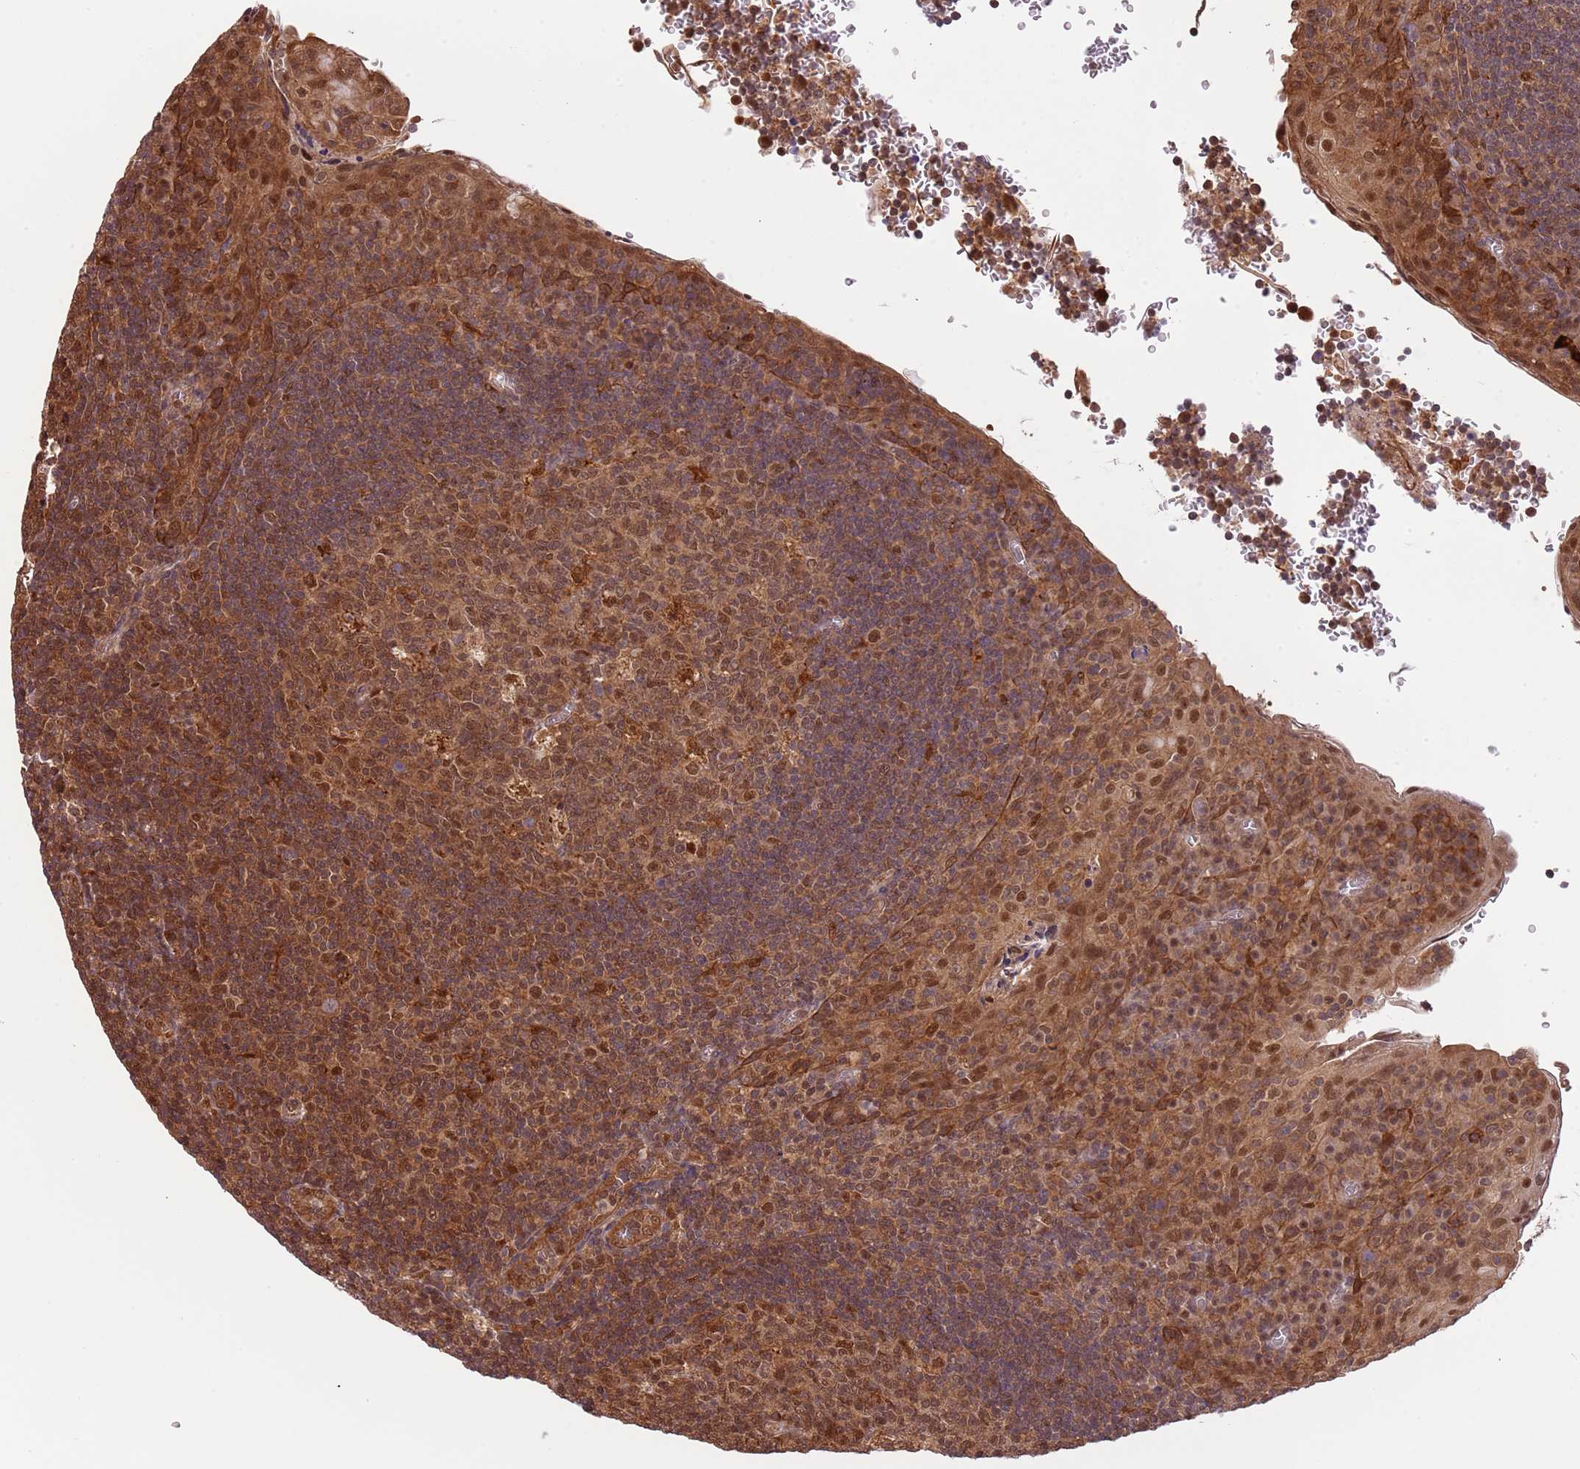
{"staining": {"intensity": "moderate", "quantity": "25%-75%", "location": "cytoplasmic/membranous,nuclear"}, "tissue": "tonsil", "cell_type": "Germinal center cells", "image_type": "normal", "snomed": [{"axis": "morphology", "description": "Normal tissue, NOS"}, {"axis": "topography", "description": "Tonsil"}], "caption": "Immunohistochemical staining of unremarkable tonsil exhibits moderate cytoplasmic/membranous,nuclear protein positivity in approximately 25%-75% of germinal center cells. The staining was performed using DAB (3,3'-diaminobenzidine), with brown indicating positive protein expression. Nuclei are stained blue with hematoxylin.", "gene": "PLSCR5", "patient": {"sex": "male", "age": 17}}